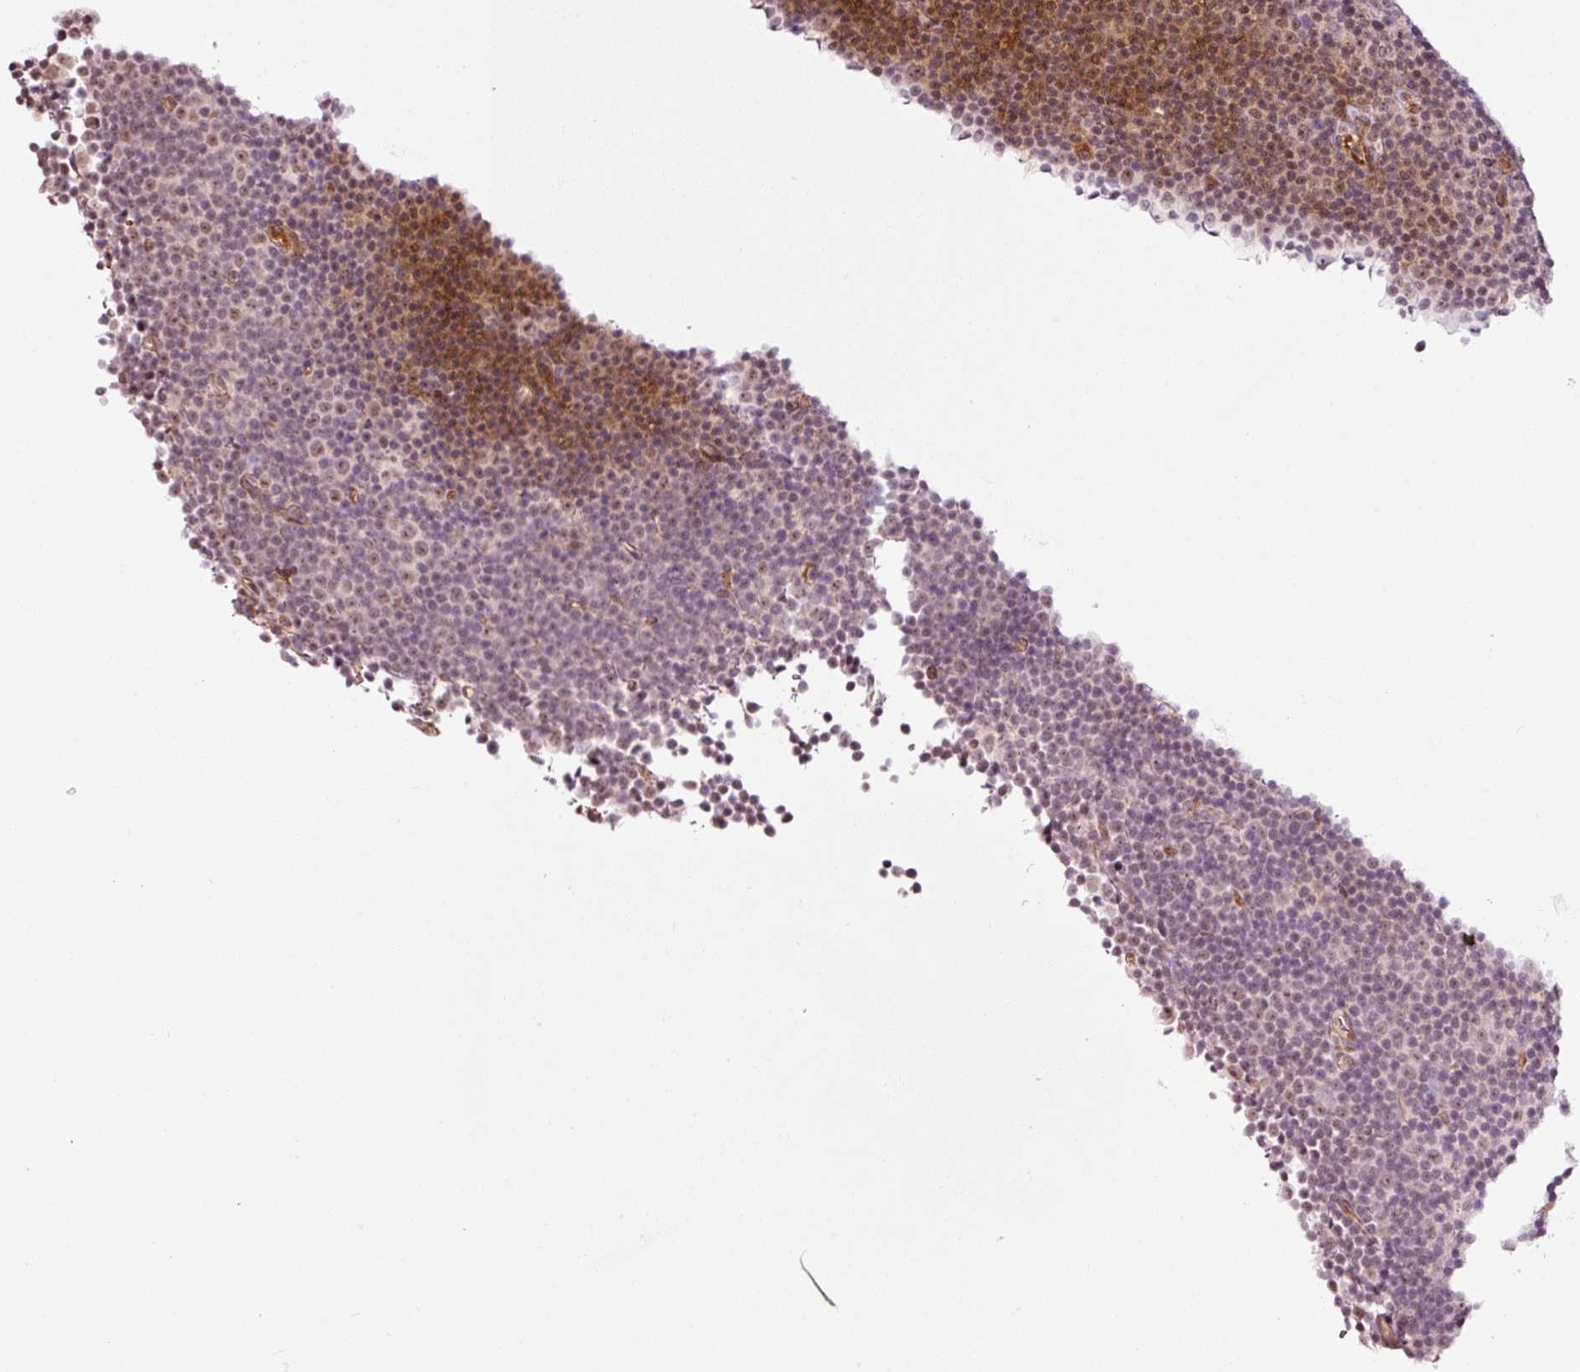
{"staining": {"intensity": "moderate", "quantity": "25%-75%", "location": "cytoplasmic/membranous,nuclear"}, "tissue": "lymphoma", "cell_type": "Tumor cells", "image_type": "cancer", "snomed": [{"axis": "morphology", "description": "Malignant lymphoma, non-Hodgkin's type, Low grade"}, {"axis": "topography", "description": "Lymph node"}], "caption": "A histopathology image of human malignant lymphoma, non-Hodgkin's type (low-grade) stained for a protein demonstrates moderate cytoplasmic/membranous and nuclear brown staining in tumor cells.", "gene": "ANKRD20A1", "patient": {"sex": "female", "age": 67}}